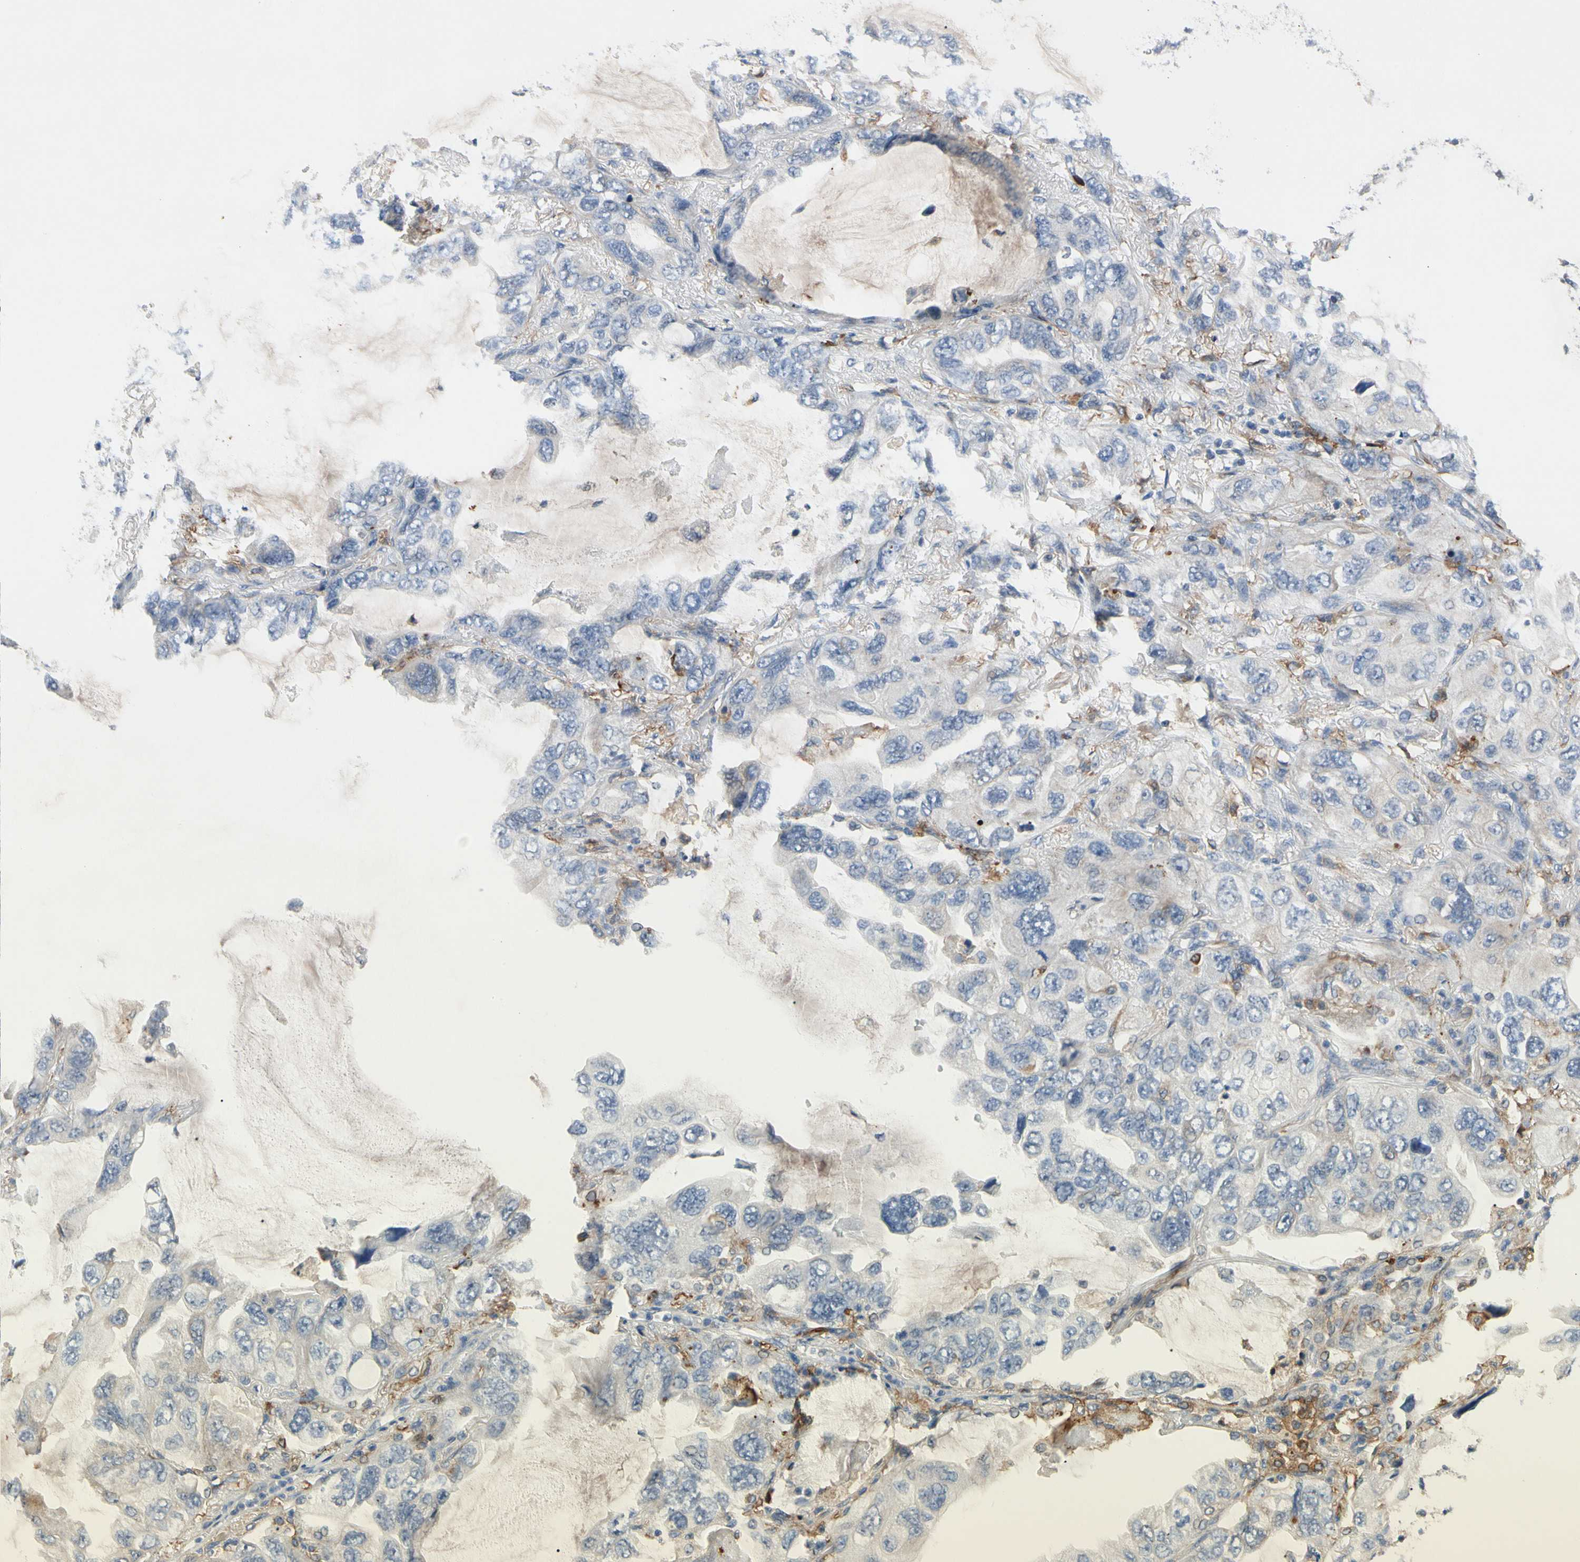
{"staining": {"intensity": "negative", "quantity": "none", "location": "none"}, "tissue": "lung cancer", "cell_type": "Tumor cells", "image_type": "cancer", "snomed": [{"axis": "morphology", "description": "Squamous cell carcinoma, NOS"}, {"axis": "topography", "description": "Lung"}], "caption": "An immunohistochemistry (IHC) micrograph of lung cancer (squamous cell carcinoma) is shown. There is no staining in tumor cells of lung cancer (squamous cell carcinoma).", "gene": "GAS6", "patient": {"sex": "female", "age": 73}}